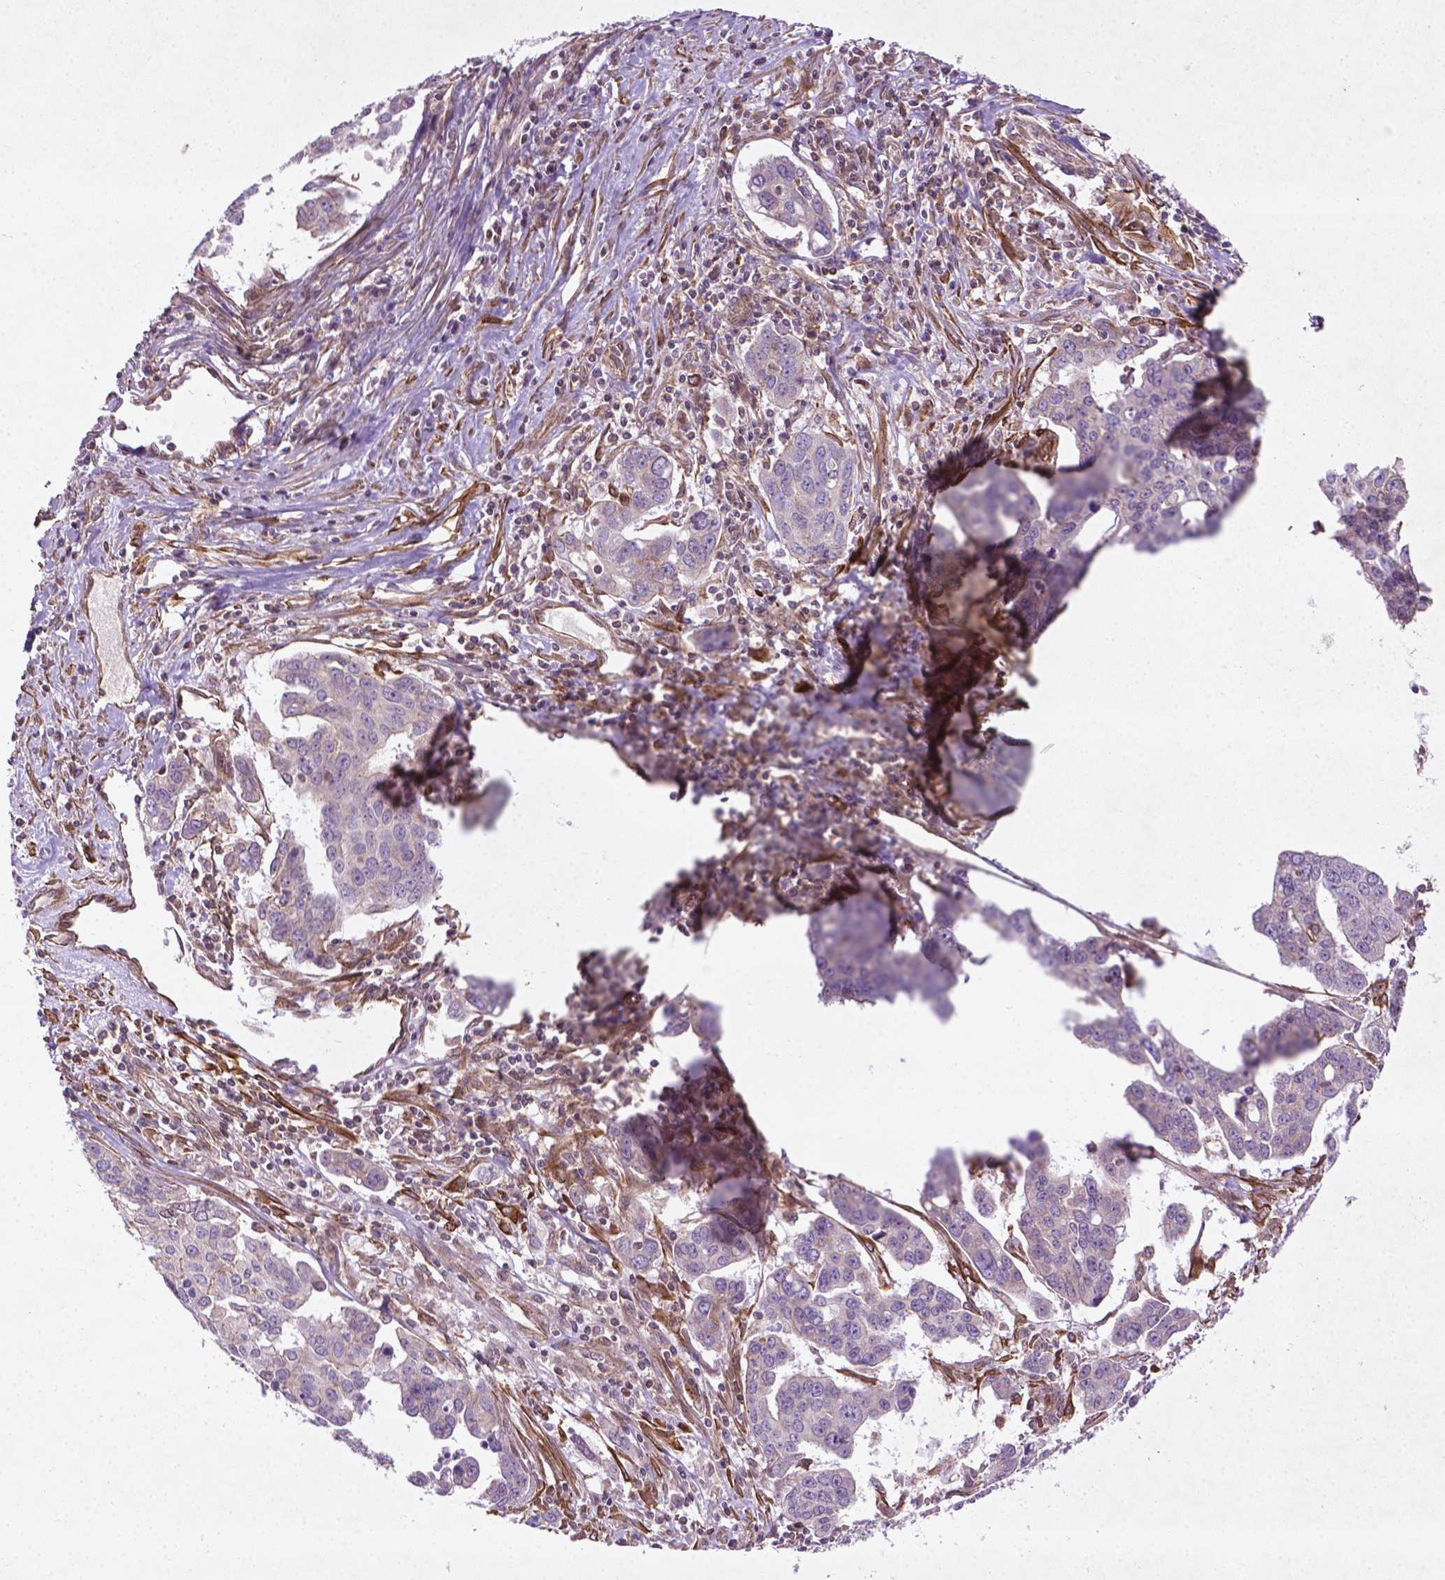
{"staining": {"intensity": "negative", "quantity": "none", "location": "none"}, "tissue": "ovarian cancer", "cell_type": "Tumor cells", "image_type": "cancer", "snomed": [{"axis": "morphology", "description": "Carcinoma, endometroid"}, {"axis": "topography", "description": "Ovary"}], "caption": "The micrograph demonstrates no staining of tumor cells in ovarian cancer (endometroid carcinoma). Brightfield microscopy of immunohistochemistry (IHC) stained with DAB (brown) and hematoxylin (blue), captured at high magnification.", "gene": "TCHP", "patient": {"sex": "female", "age": 78}}